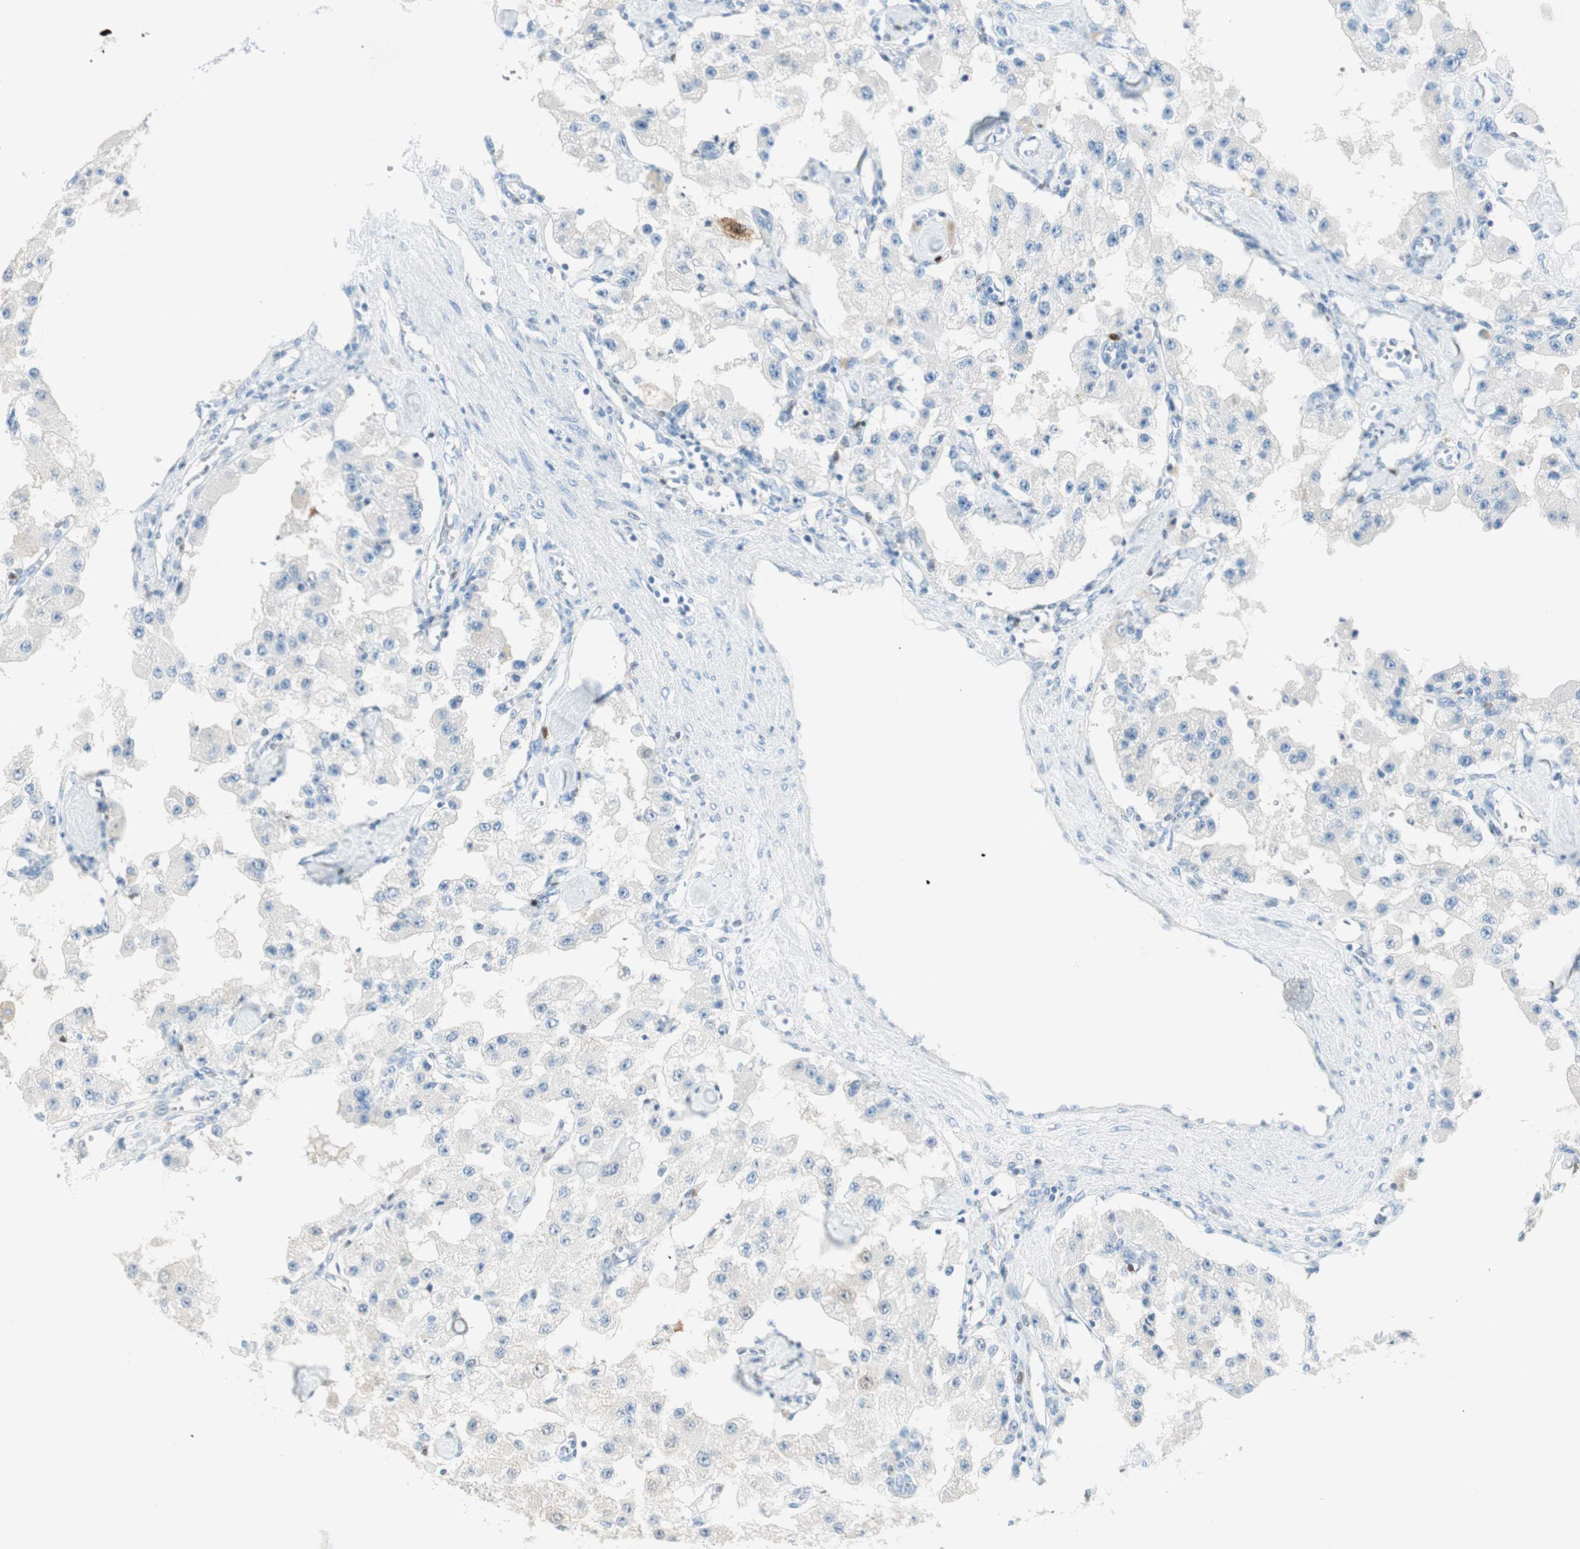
{"staining": {"intensity": "negative", "quantity": "none", "location": "none"}, "tissue": "carcinoid", "cell_type": "Tumor cells", "image_type": "cancer", "snomed": [{"axis": "morphology", "description": "Carcinoid, malignant, NOS"}, {"axis": "topography", "description": "Pancreas"}], "caption": "Tumor cells show no significant staining in malignant carcinoid.", "gene": "HPGD", "patient": {"sex": "male", "age": 41}}